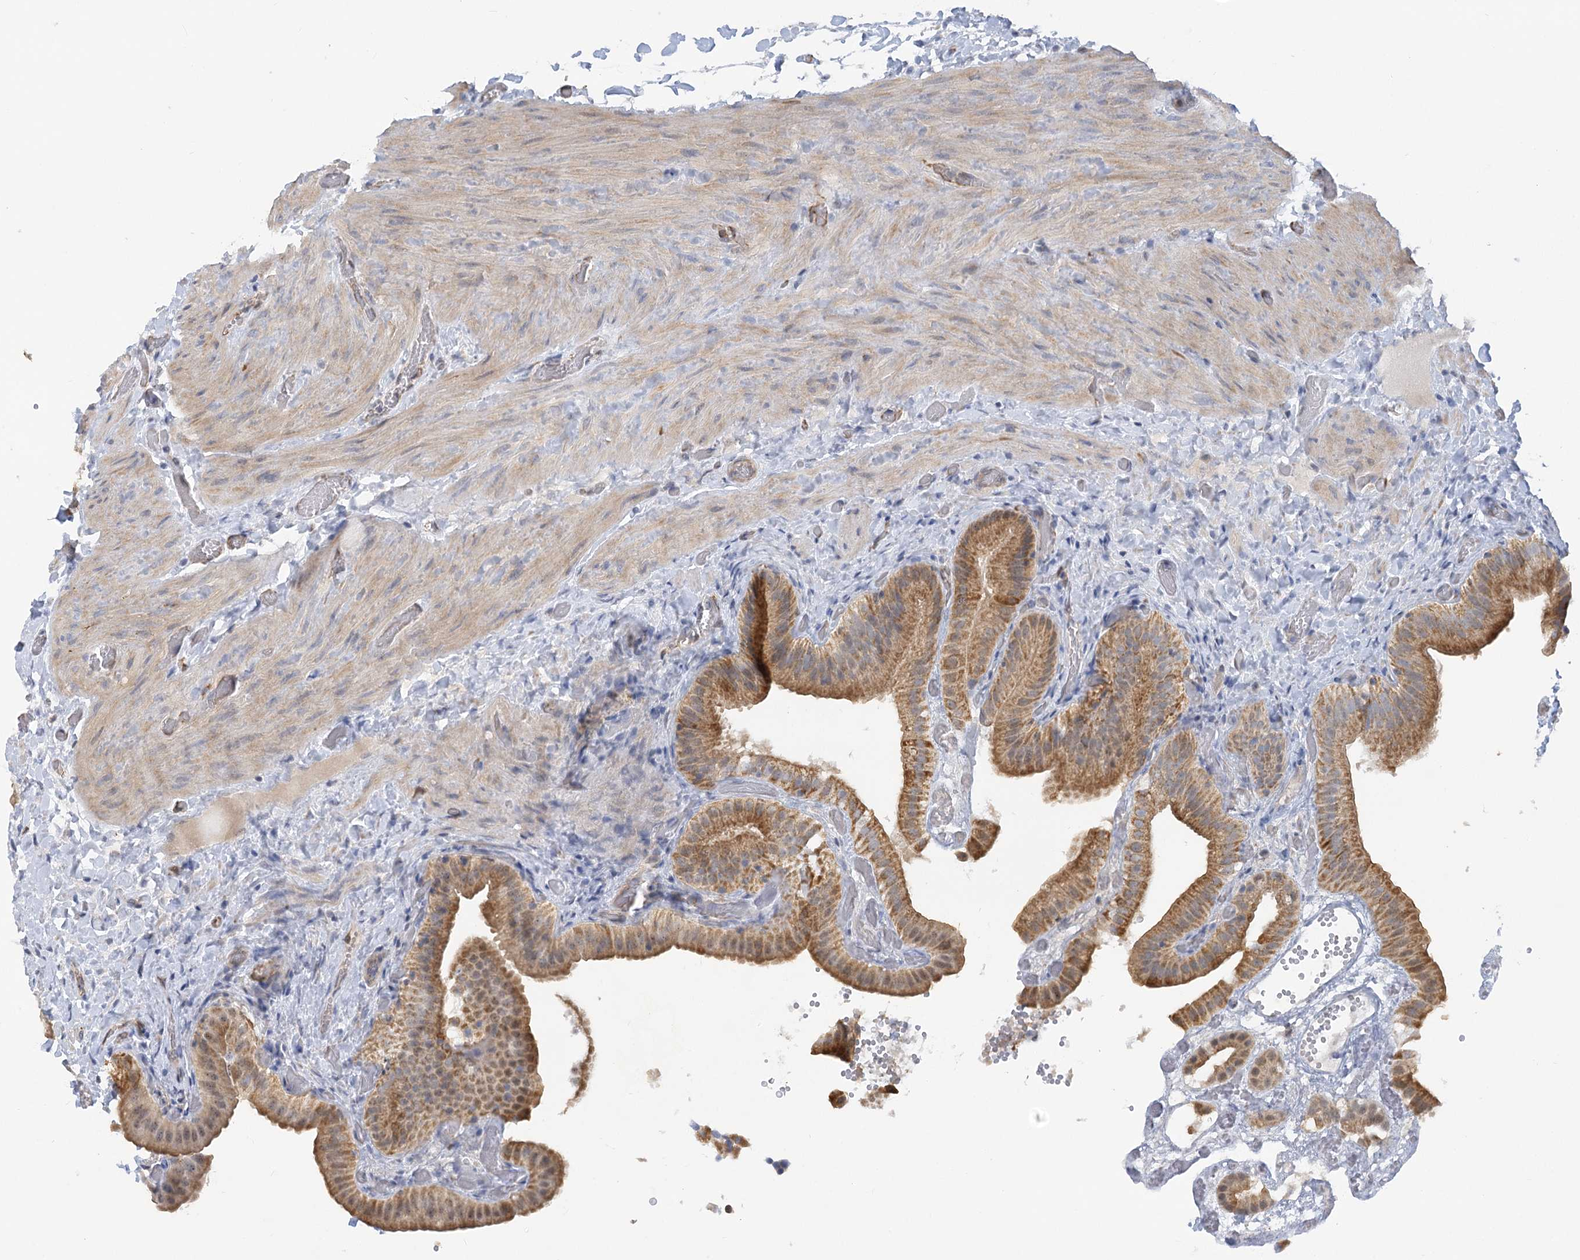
{"staining": {"intensity": "moderate", "quantity": ">75%", "location": "cytoplasmic/membranous"}, "tissue": "gallbladder", "cell_type": "Glandular cells", "image_type": "normal", "snomed": [{"axis": "morphology", "description": "Normal tissue, NOS"}, {"axis": "topography", "description": "Gallbladder"}], "caption": "A brown stain shows moderate cytoplasmic/membranous positivity of a protein in glandular cells of normal gallbladder.", "gene": "NELL2", "patient": {"sex": "female", "age": 64}}